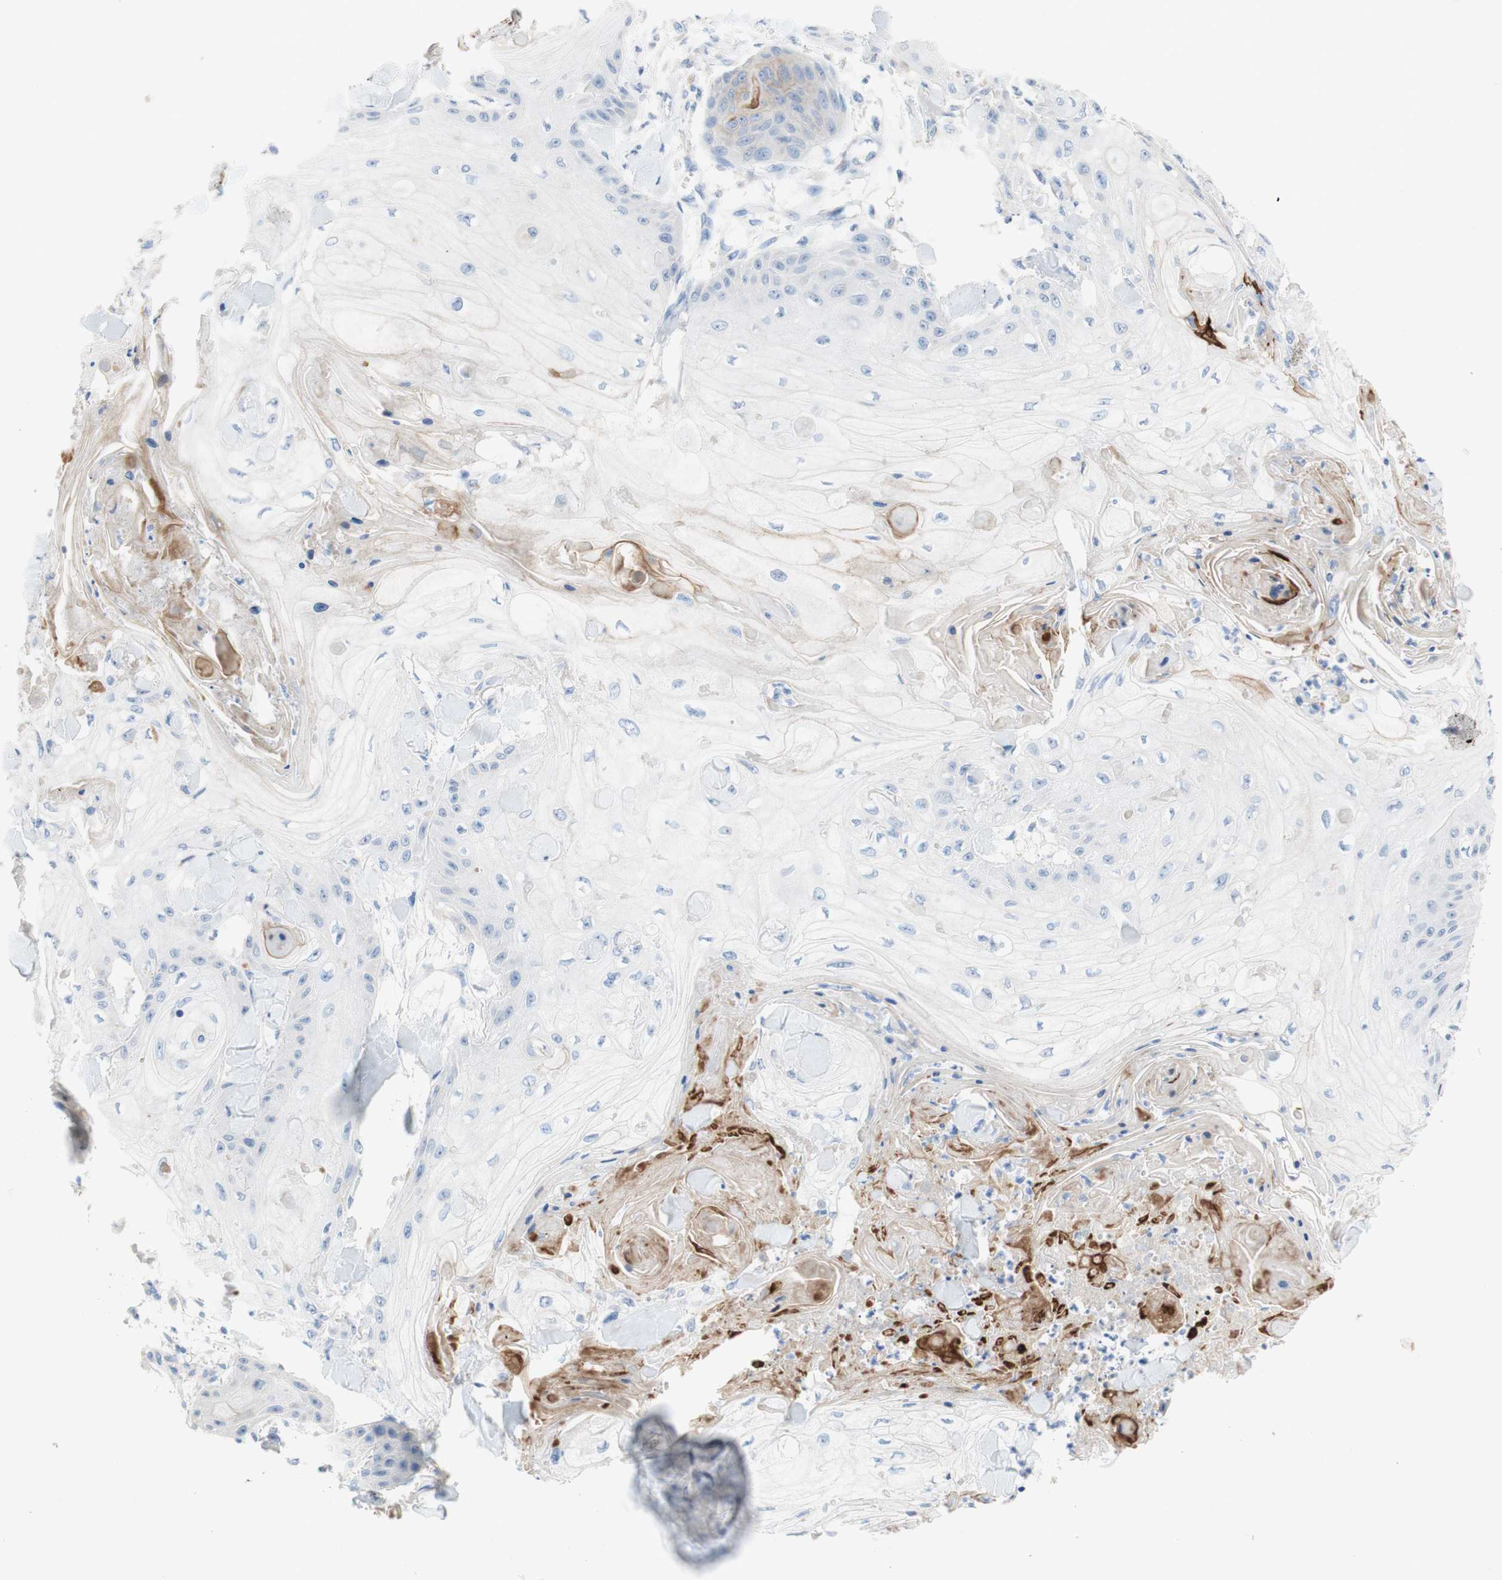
{"staining": {"intensity": "weak", "quantity": "<25%", "location": "cytoplasmic/membranous"}, "tissue": "skin cancer", "cell_type": "Tumor cells", "image_type": "cancer", "snomed": [{"axis": "morphology", "description": "Squamous cell carcinoma, NOS"}, {"axis": "topography", "description": "Skin"}], "caption": "Protein analysis of skin squamous cell carcinoma shows no significant staining in tumor cells.", "gene": "POLR2J3", "patient": {"sex": "male", "age": 74}}